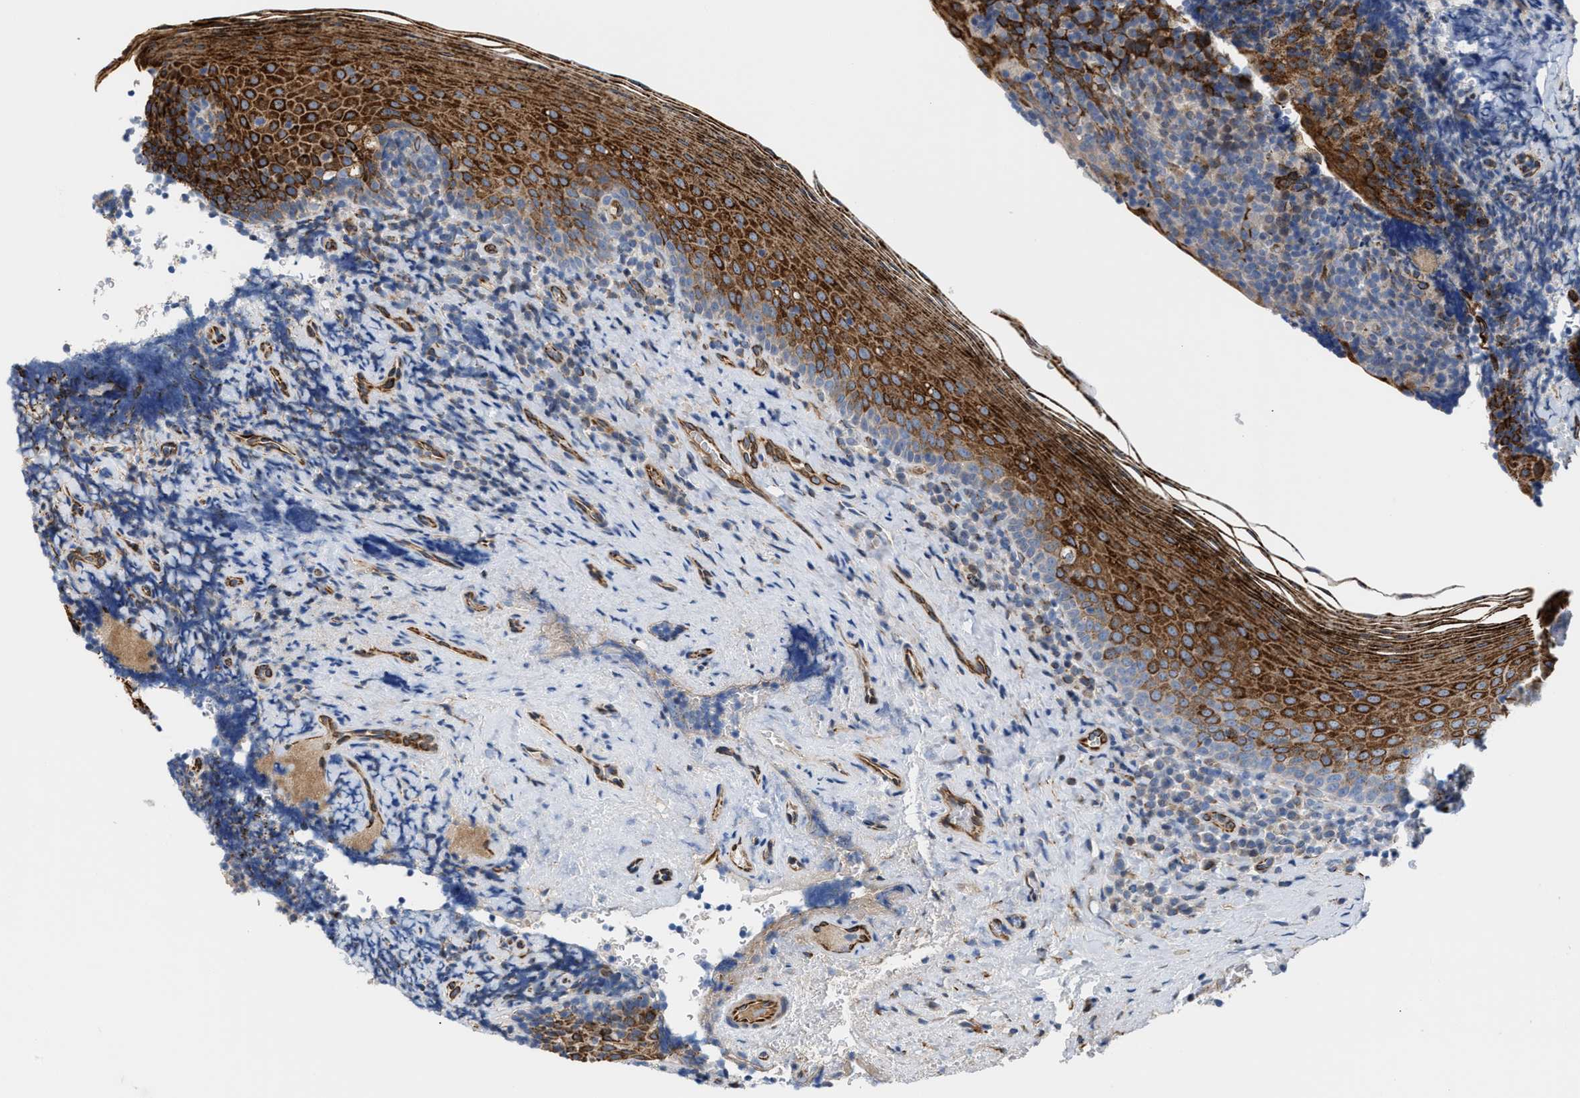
{"staining": {"intensity": "negative", "quantity": "none", "location": "none"}, "tissue": "tonsil", "cell_type": "Germinal center cells", "image_type": "normal", "snomed": [{"axis": "morphology", "description": "Normal tissue, NOS"}, {"axis": "morphology", "description": "Inflammation, NOS"}, {"axis": "topography", "description": "Tonsil"}], "caption": "This is an immunohistochemistry (IHC) histopathology image of unremarkable tonsil. There is no staining in germinal center cells.", "gene": "TFPI", "patient": {"sex": "female", "age": 31}}